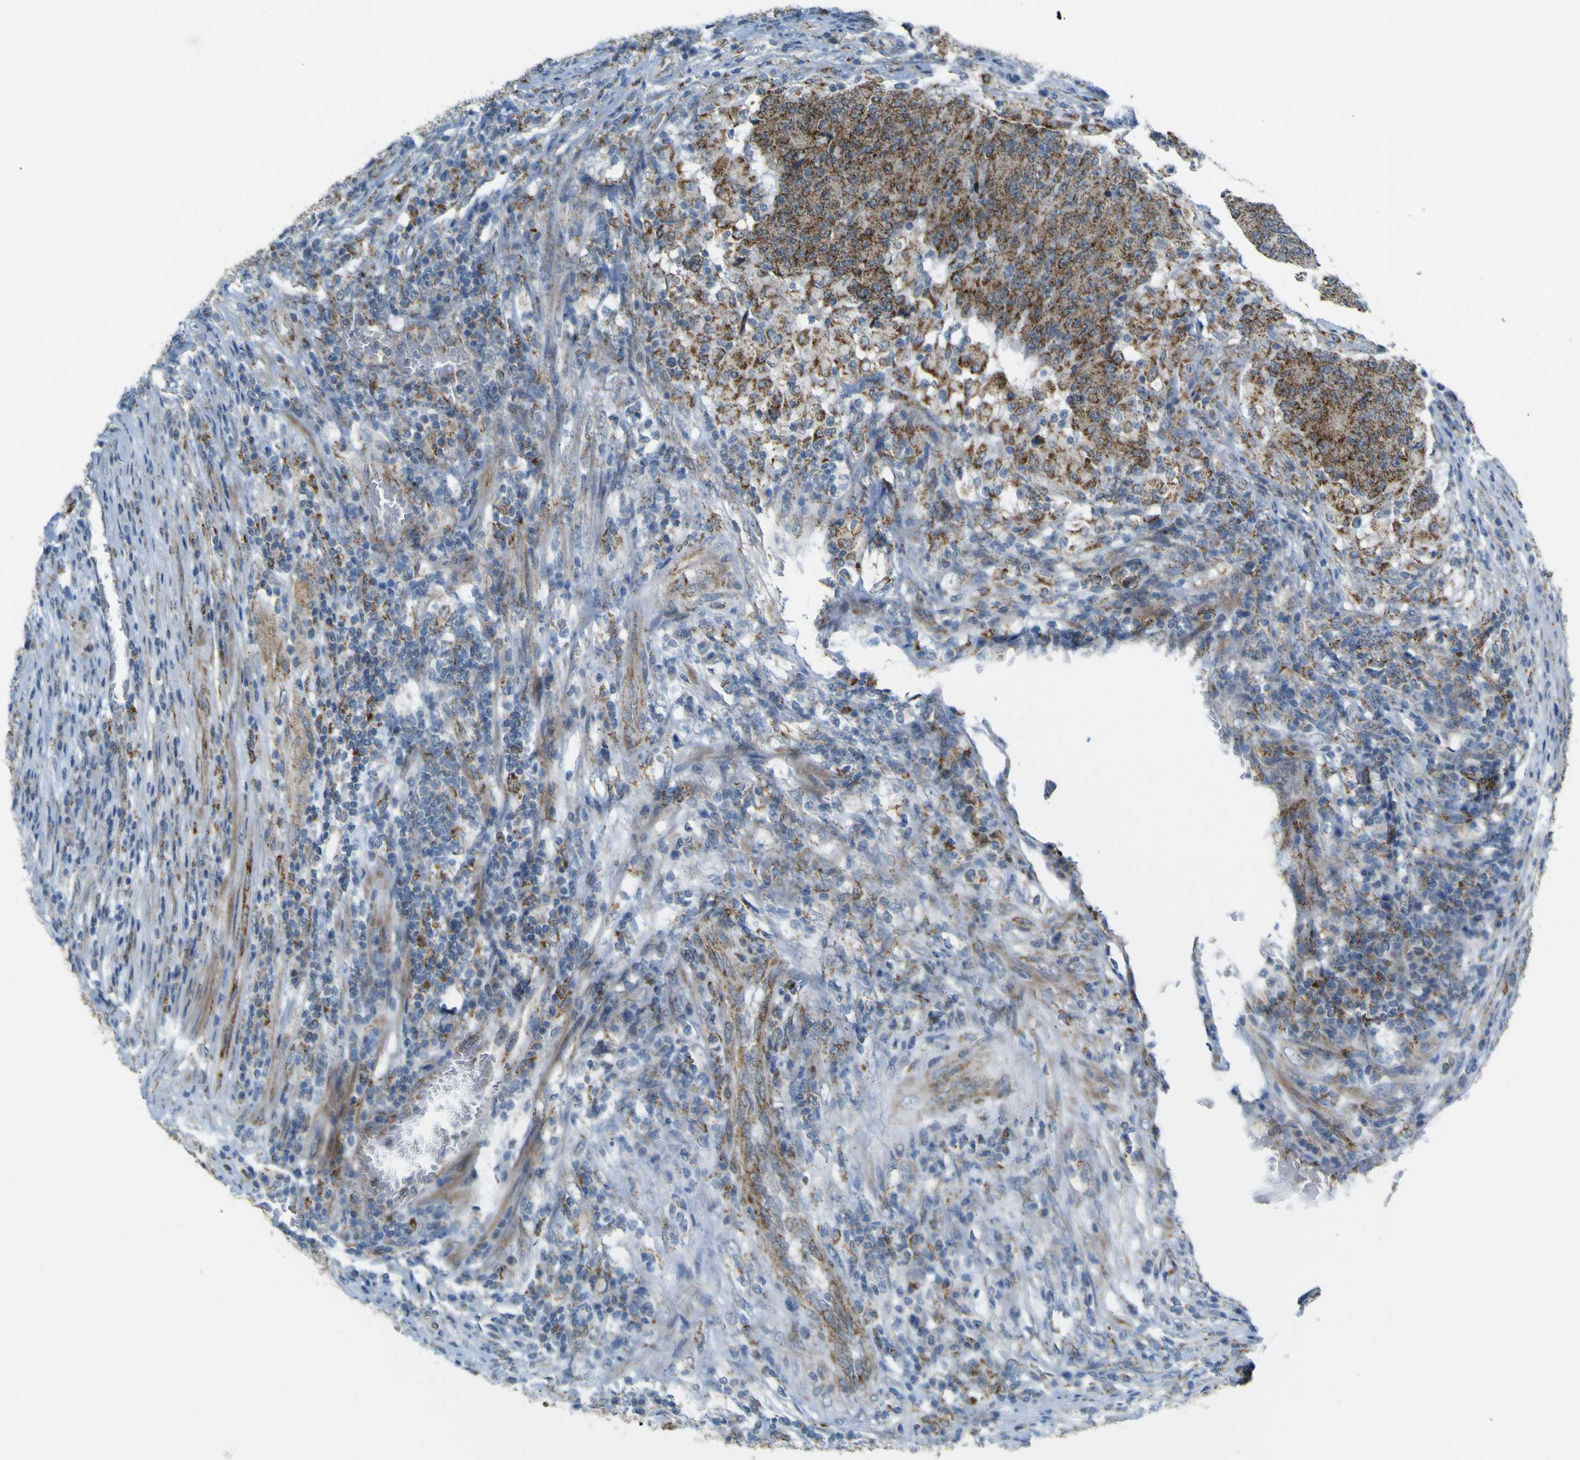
{"staining": {"intensity": "moderate", "quantity": ">75%", "location": "cytoplasmic/membranous"}, "tissue": "colorectal cancer", "cell_type": "Tumor cells", "image_type": "cancer", "snomed": [{"axis": "morphology", "description": "Normal tissue, NOS"}, {"axis": "morphology", "description": "Adenocarcinoma, NOS"}, {"axis": "topography", "description": "Colon"}], "caption": "Immunohistochemical staining of human colorectal cancer (adenocarcinoma) exhibits medium levels of moderate cytoplasmic/membranous positivity in about >75% of tumor cells.", "gene": "ACBD5", "patient": {"sex": "female", "age": 75}}